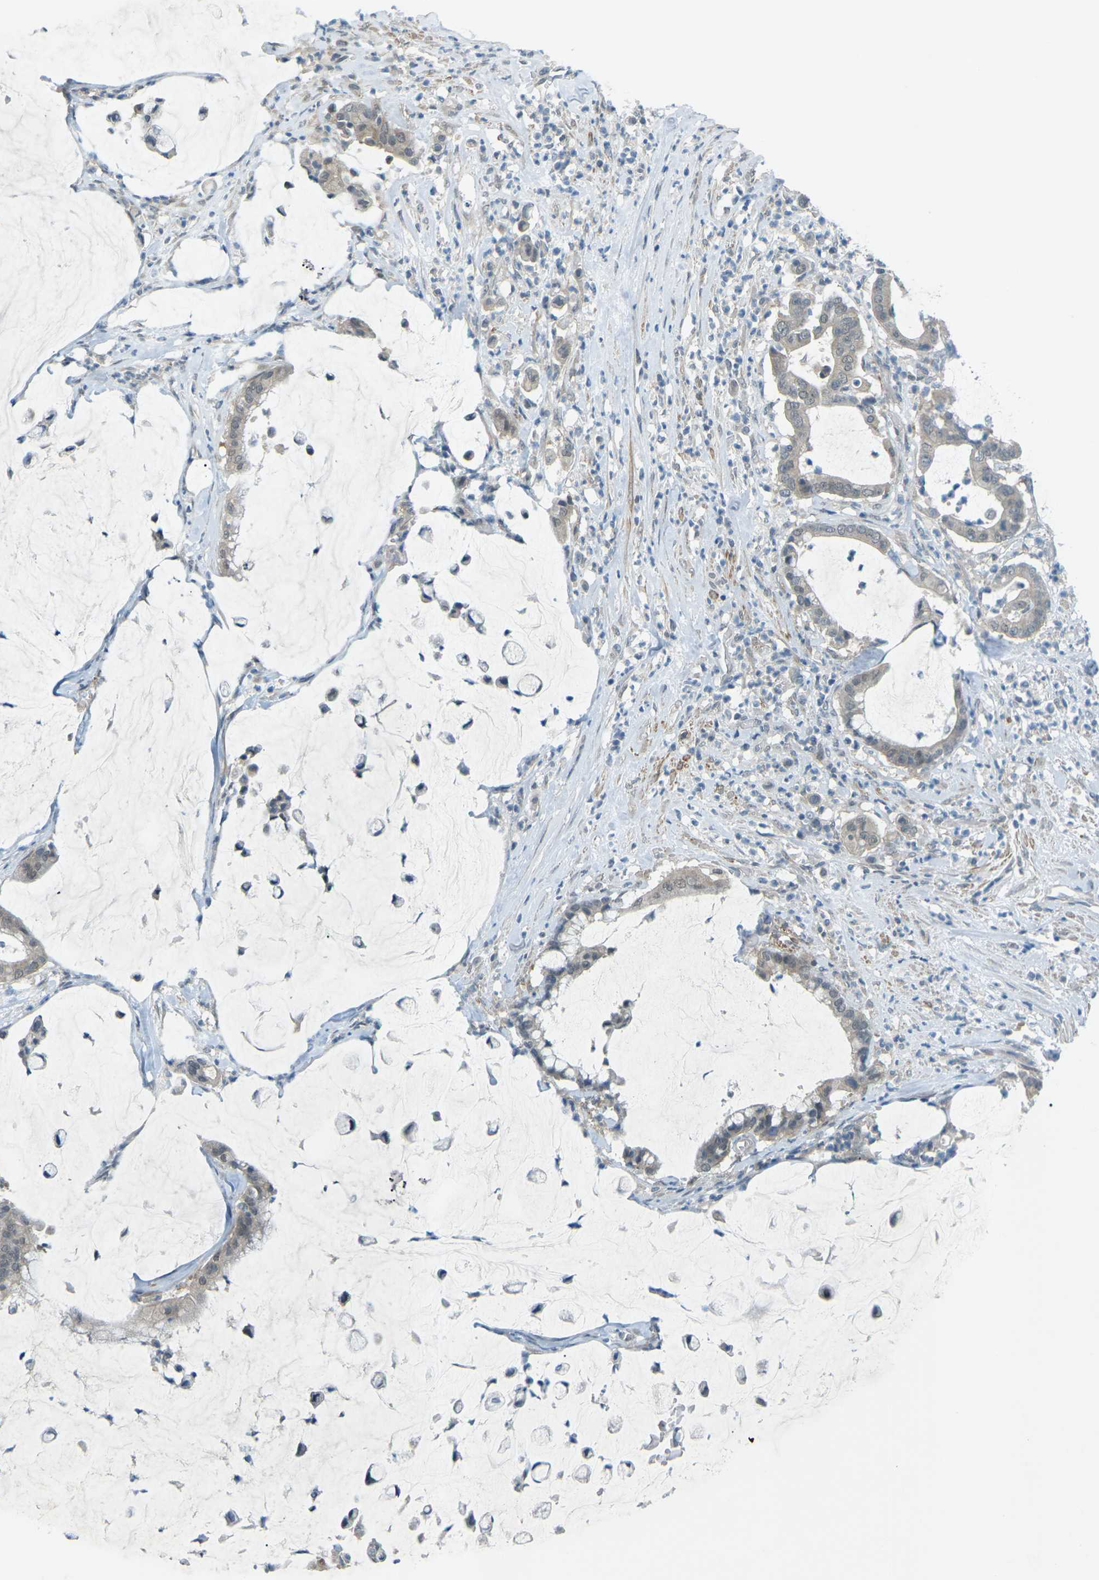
{"staining": {"intensity": "negative", "quantity": "none", "location": "none"}, "tissue": "pancreatic cancer", "cell_type": "Tumor cells", "image_type": "cancer", "snomed": [{"axis": "morphology", "description": "Adenocarcinoma, NOS"}, {"axis": "topography", "description": "Pancreas"}], "caption": "Micrograph shows no protein expression in tumor cells of adenocarcinoma (pancreatic) tissue.", "gene": "RTN3", "patient": {"sex": "male", "age": 41}}